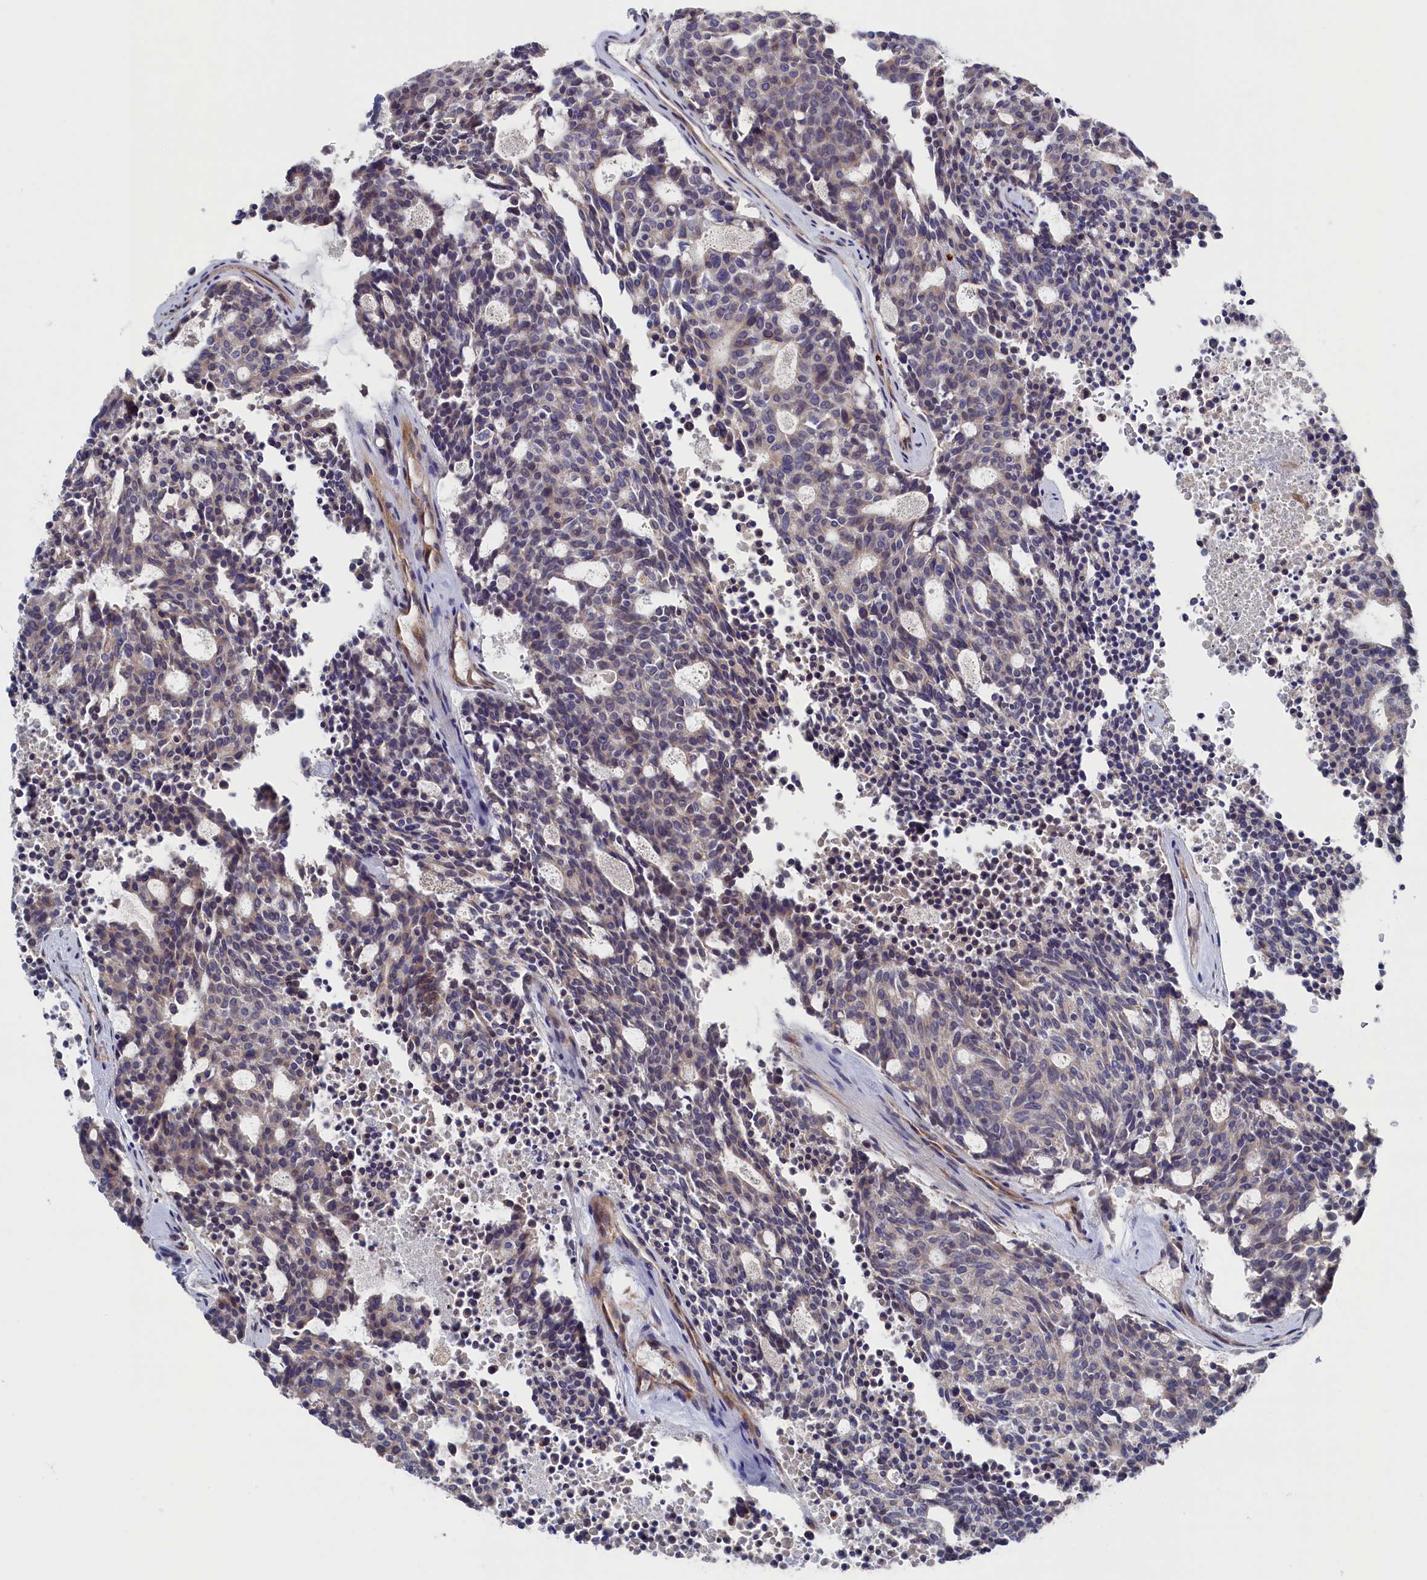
{"staining": {"intensity": "negative", "quantity": "none", "location": "none"}, "tissue": "carcinoid", "cell_type": "Tumor cells", "image_type": "cancer", "snomed": [{"axis": "morphology", "description": "Carcinoid, malignant, NOS"}, {"axis": "topography", "description": "Pancreas"}], "caption": "This is an immunohistochemistry micrograph of human carcinoid. There is no staining in tumor cells.", "gene": "CYB5D2", "patient": {"sex": "female", "age": 54}}